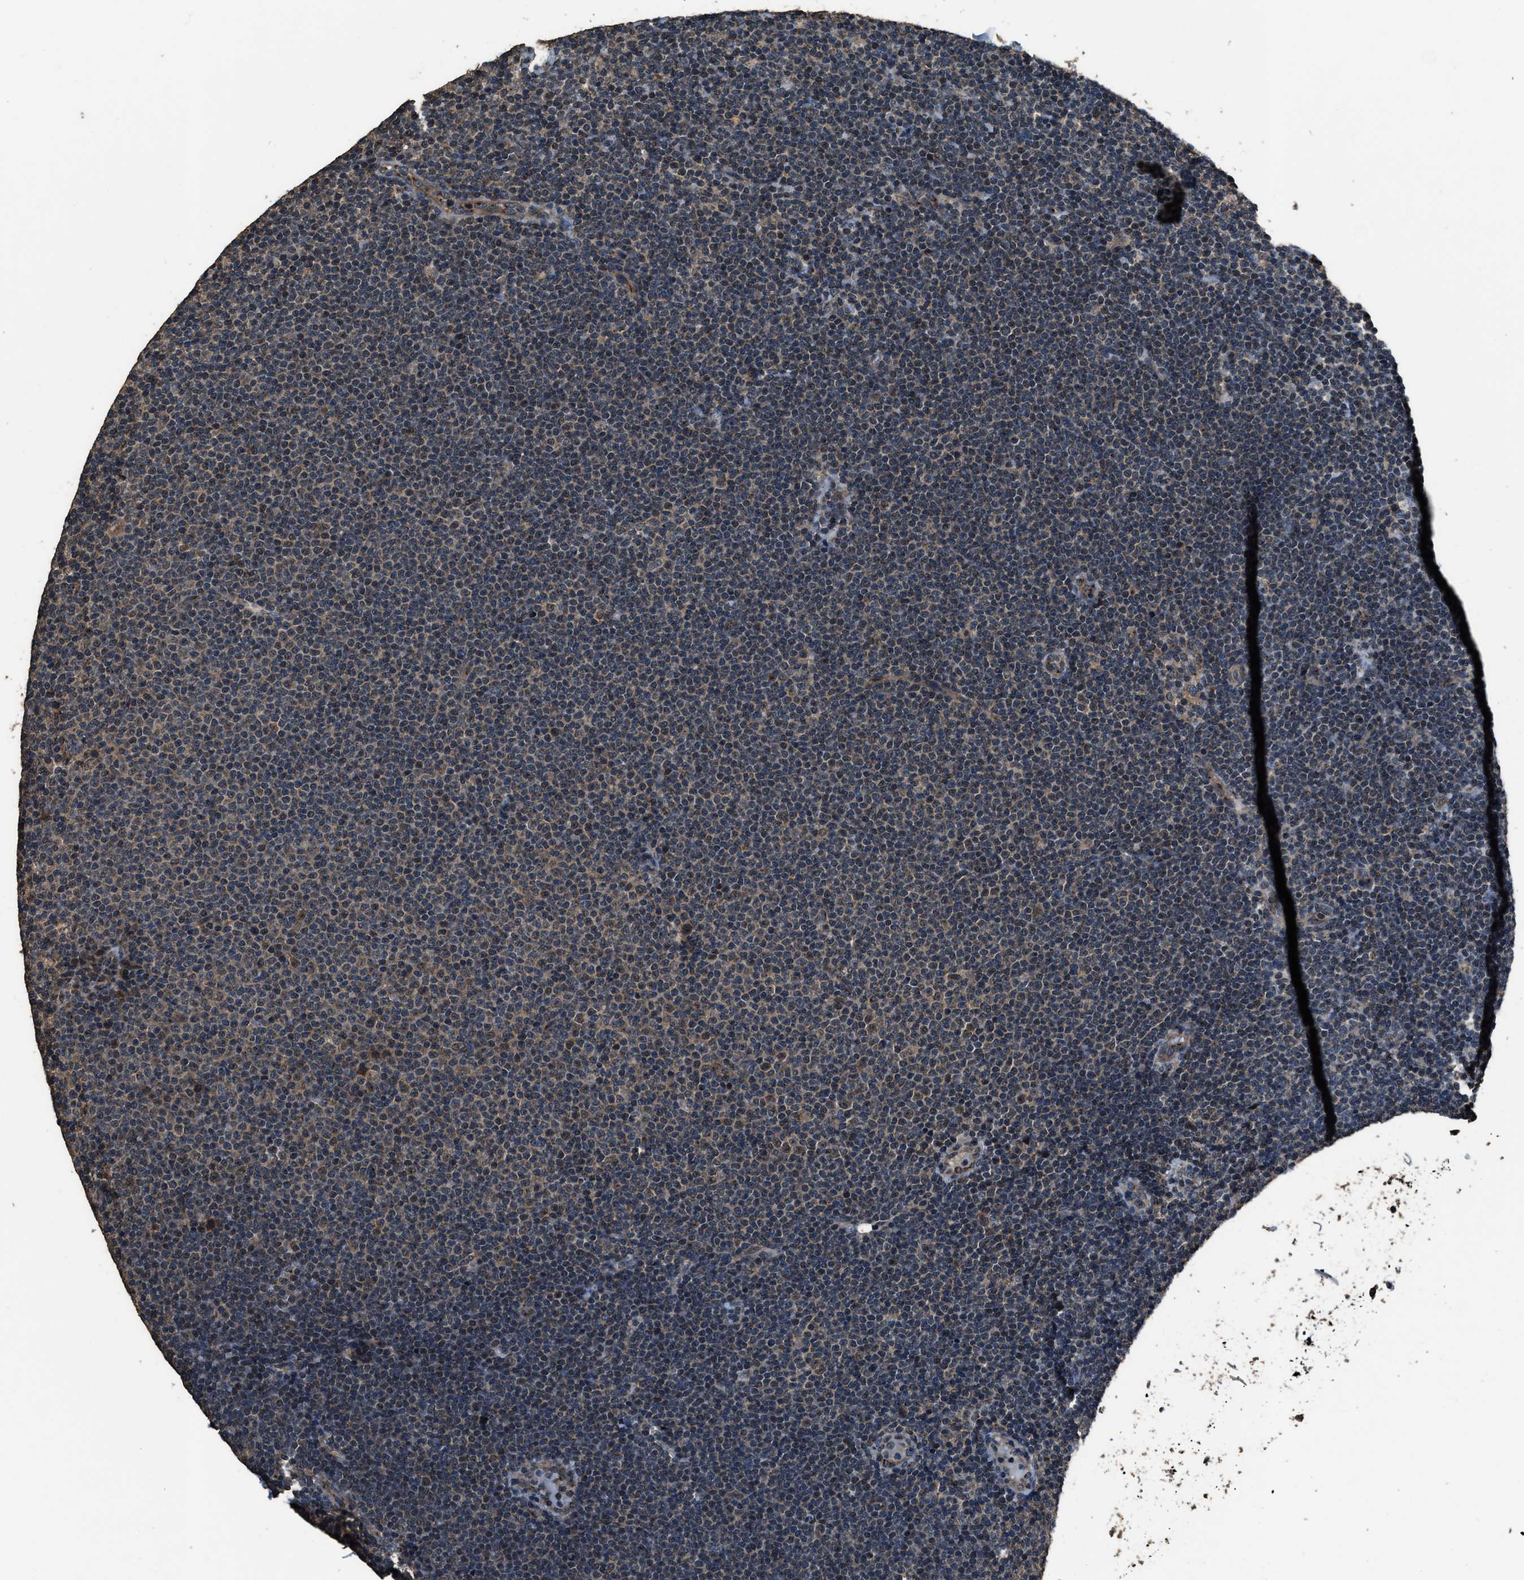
{"staining": {"intensity": "moderate", "quantity": "25%-75%", "location": "cytoplasmic/membranous"}, "tissue": "lymphoma", "cell_type": "Tumor cells", "image_type": "cancer", "snomed": [{"axis": "morphology", "description": "Malignant lymphoma, non-Hodgkin's type, Low grade"}, {"axis": "topography", "description": "Lymph node"}], "caption": "There is medium levels of moderate cytoplasmic/membranous staining in tumor cells of lymphoma, as demonstrated by immunohistochemical staining (brown color).", "gene": "SLC38A10", "patient": {"sex": "female", "age": 53}}